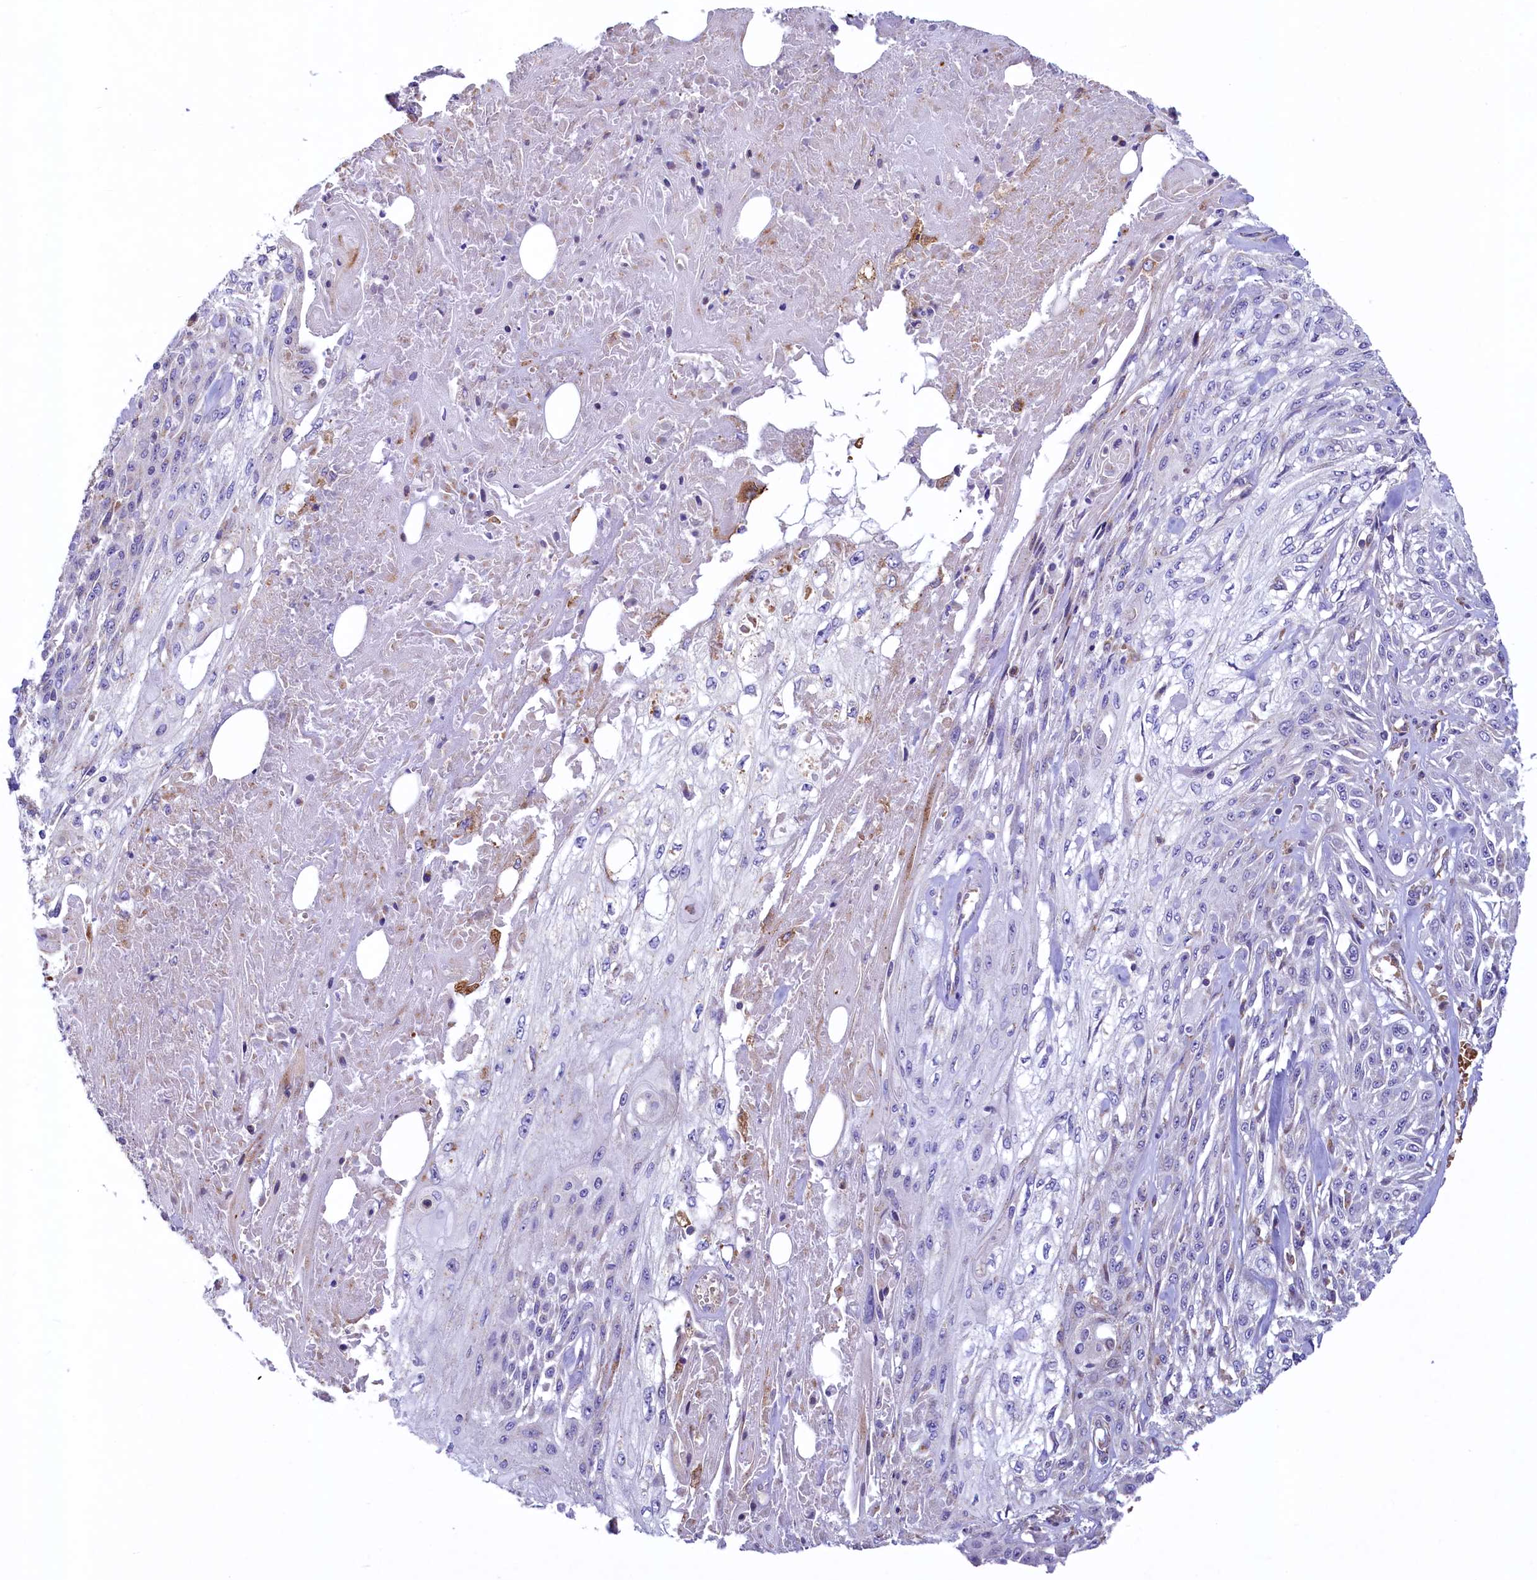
{"staining": {"intensity": "negative", "quantity": "none", "location": "none"}, "tissue": "skin cancer", "cell_type": "Tumor cells", "image_type": "cancer", "snomed": [{"axis": "morphology", "description": "Squamous cell carcinoma, NOS"}, {"axis": "morphology", "description": "Squamous cell carcinoma, metastatic, NOS"}, {"axis": "topography", "description": "Skin"}, {"axis": "topography", "description": "Lymph node"}], "caption": "Immunohistochemistry (IHC) histopathology image of neoplastic tissue: human skin cancer (metastatic squamous cell carcinoma) stained with DAB demonstrates no significant protein positivity in tumor cells.", "gene": "HPS6", "patient": {"sex": "male", "age": 75}}